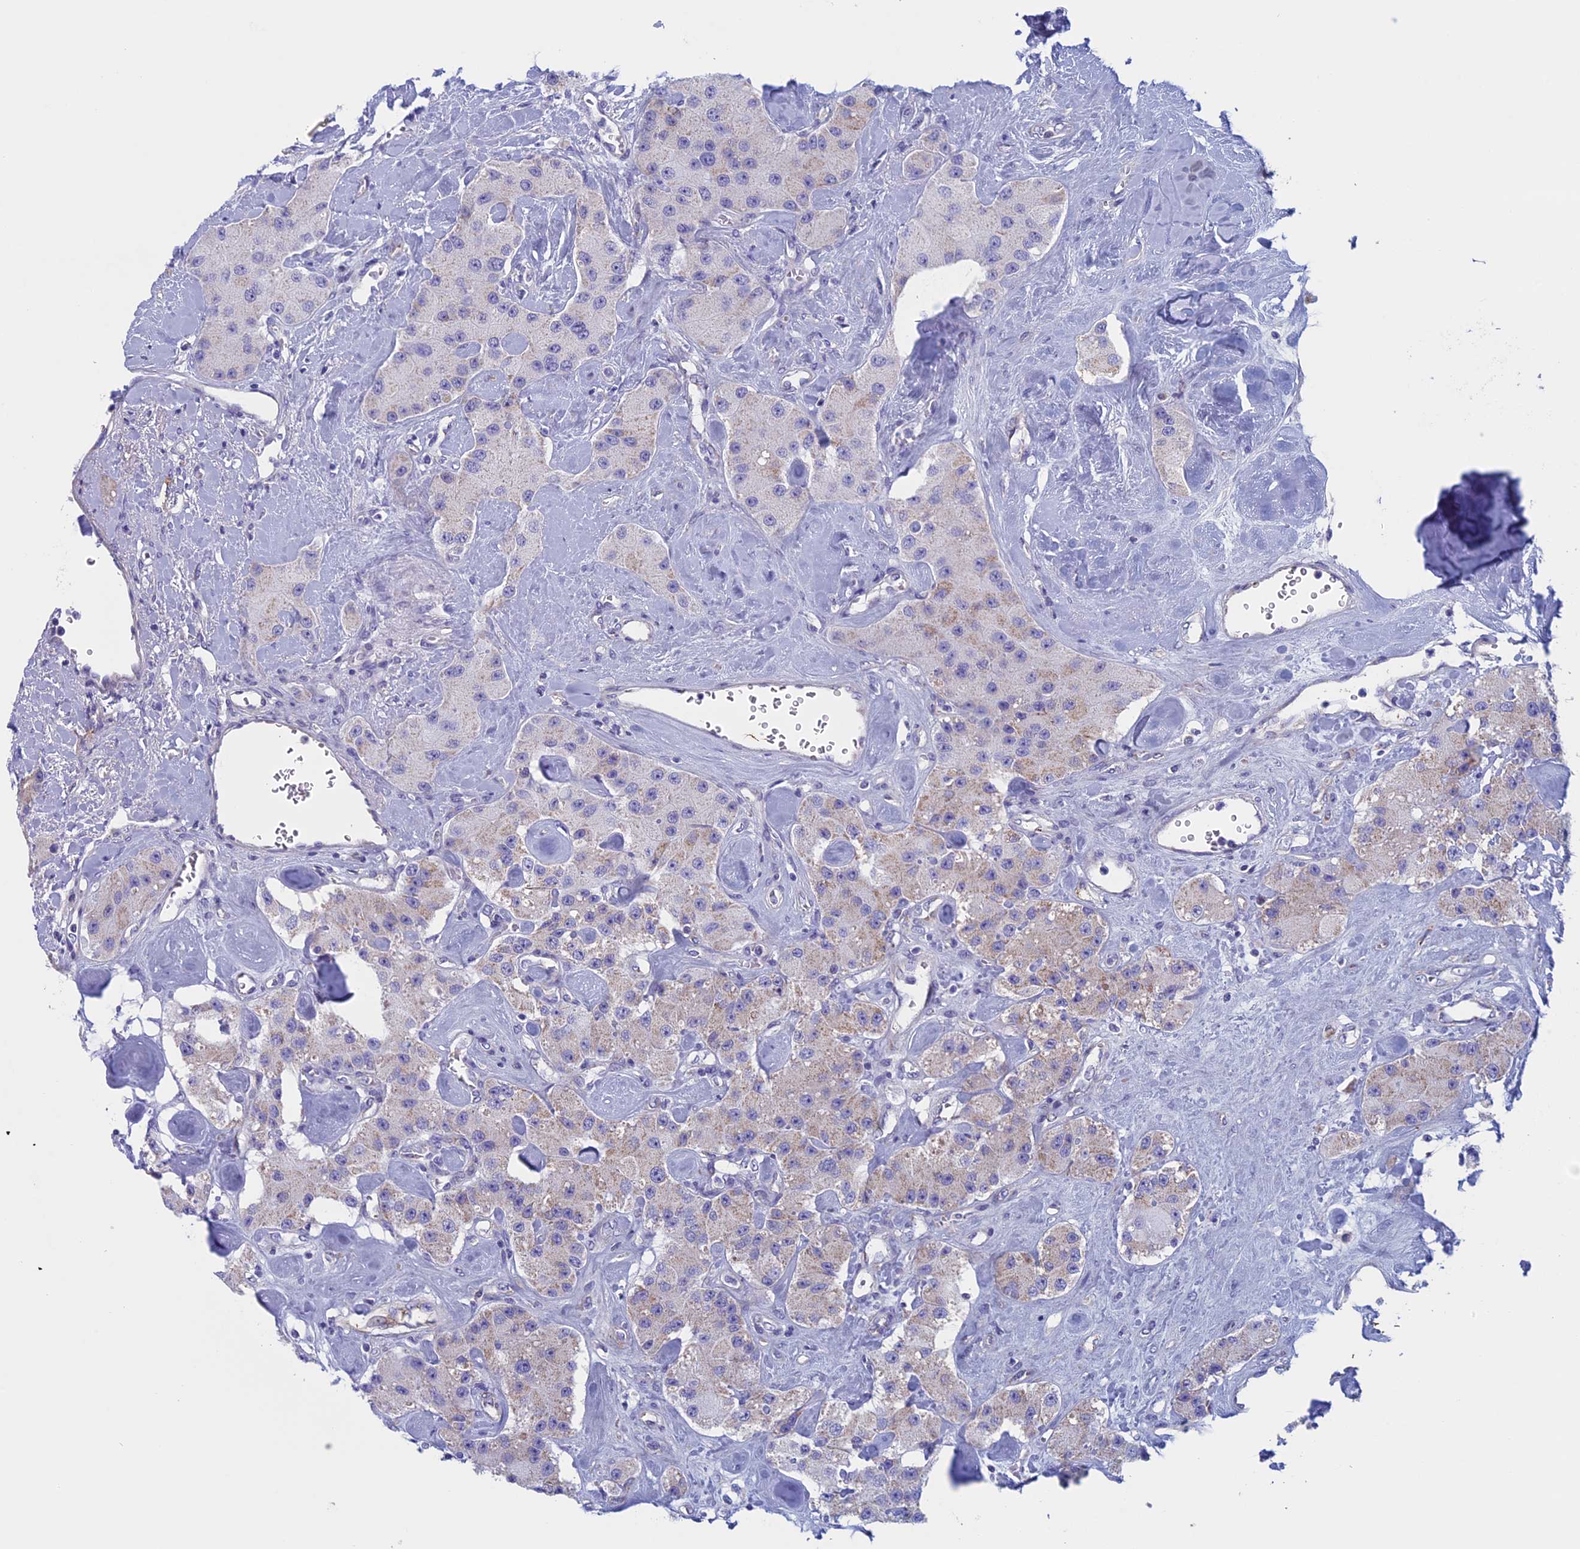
{"staining": {"intensity": "weak", "quantity": "<25%", "location": "cytoplasmic/membranous"}, "tissue": "carcinoid", "cell_type": "Tumor cells", "image_type": "cancer", "snomed": [{"axis": "morphology", "description": "Carcinoid, malignant, NOS"}, {"axis": "topography", "description": "Pancreas"}], "caption": "High magnification brightfield microscopy of malignant carcinoid stained with DAB (brown) and counterstained with hematoxylin (blue): tumor cells show no significant staining.", "gene": "NDUFB9", "patient": {"sex": "male", "age": 41}}